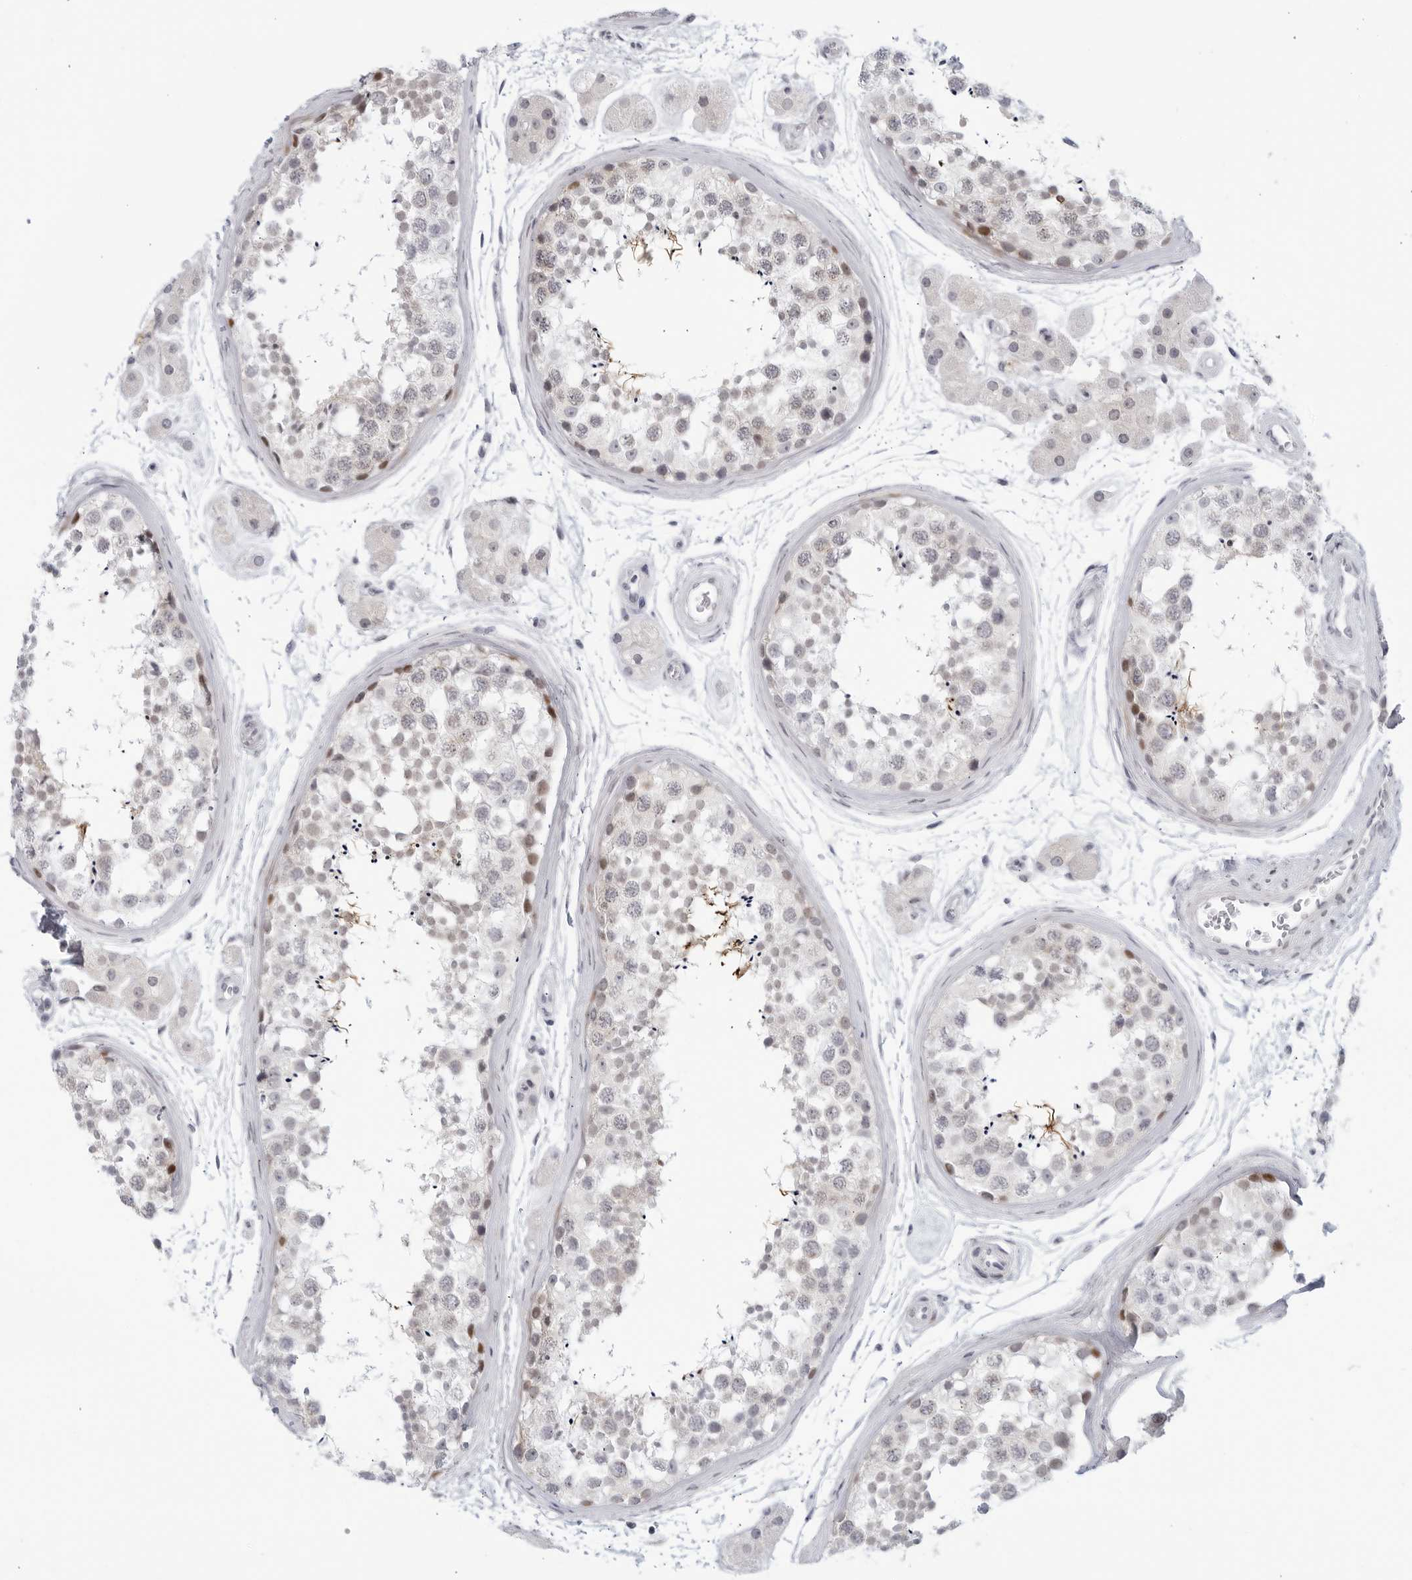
{"staining": {"intensity": "moderate", "quantity": "<25%", "location": "cytoplasmic/membranous,nuclear"}, "tissue": "testis", "cell_type": "Cells in seminiferous ducts", "image_type": "normal", "snomed": [{"axis": "morphology", "description": "Normal tissue, NOS"}, {"axis": "topography", "description": "Testis"}], "caption": "Brown immunohistochemical staining in benign testis demonstrates moderate cytoplasmic/membranous,nuclear staining in approximately <25% of cells in seminiferous ducts.", "gene": "WDTC1", "patient": {"sex": "male", "age": 56}}